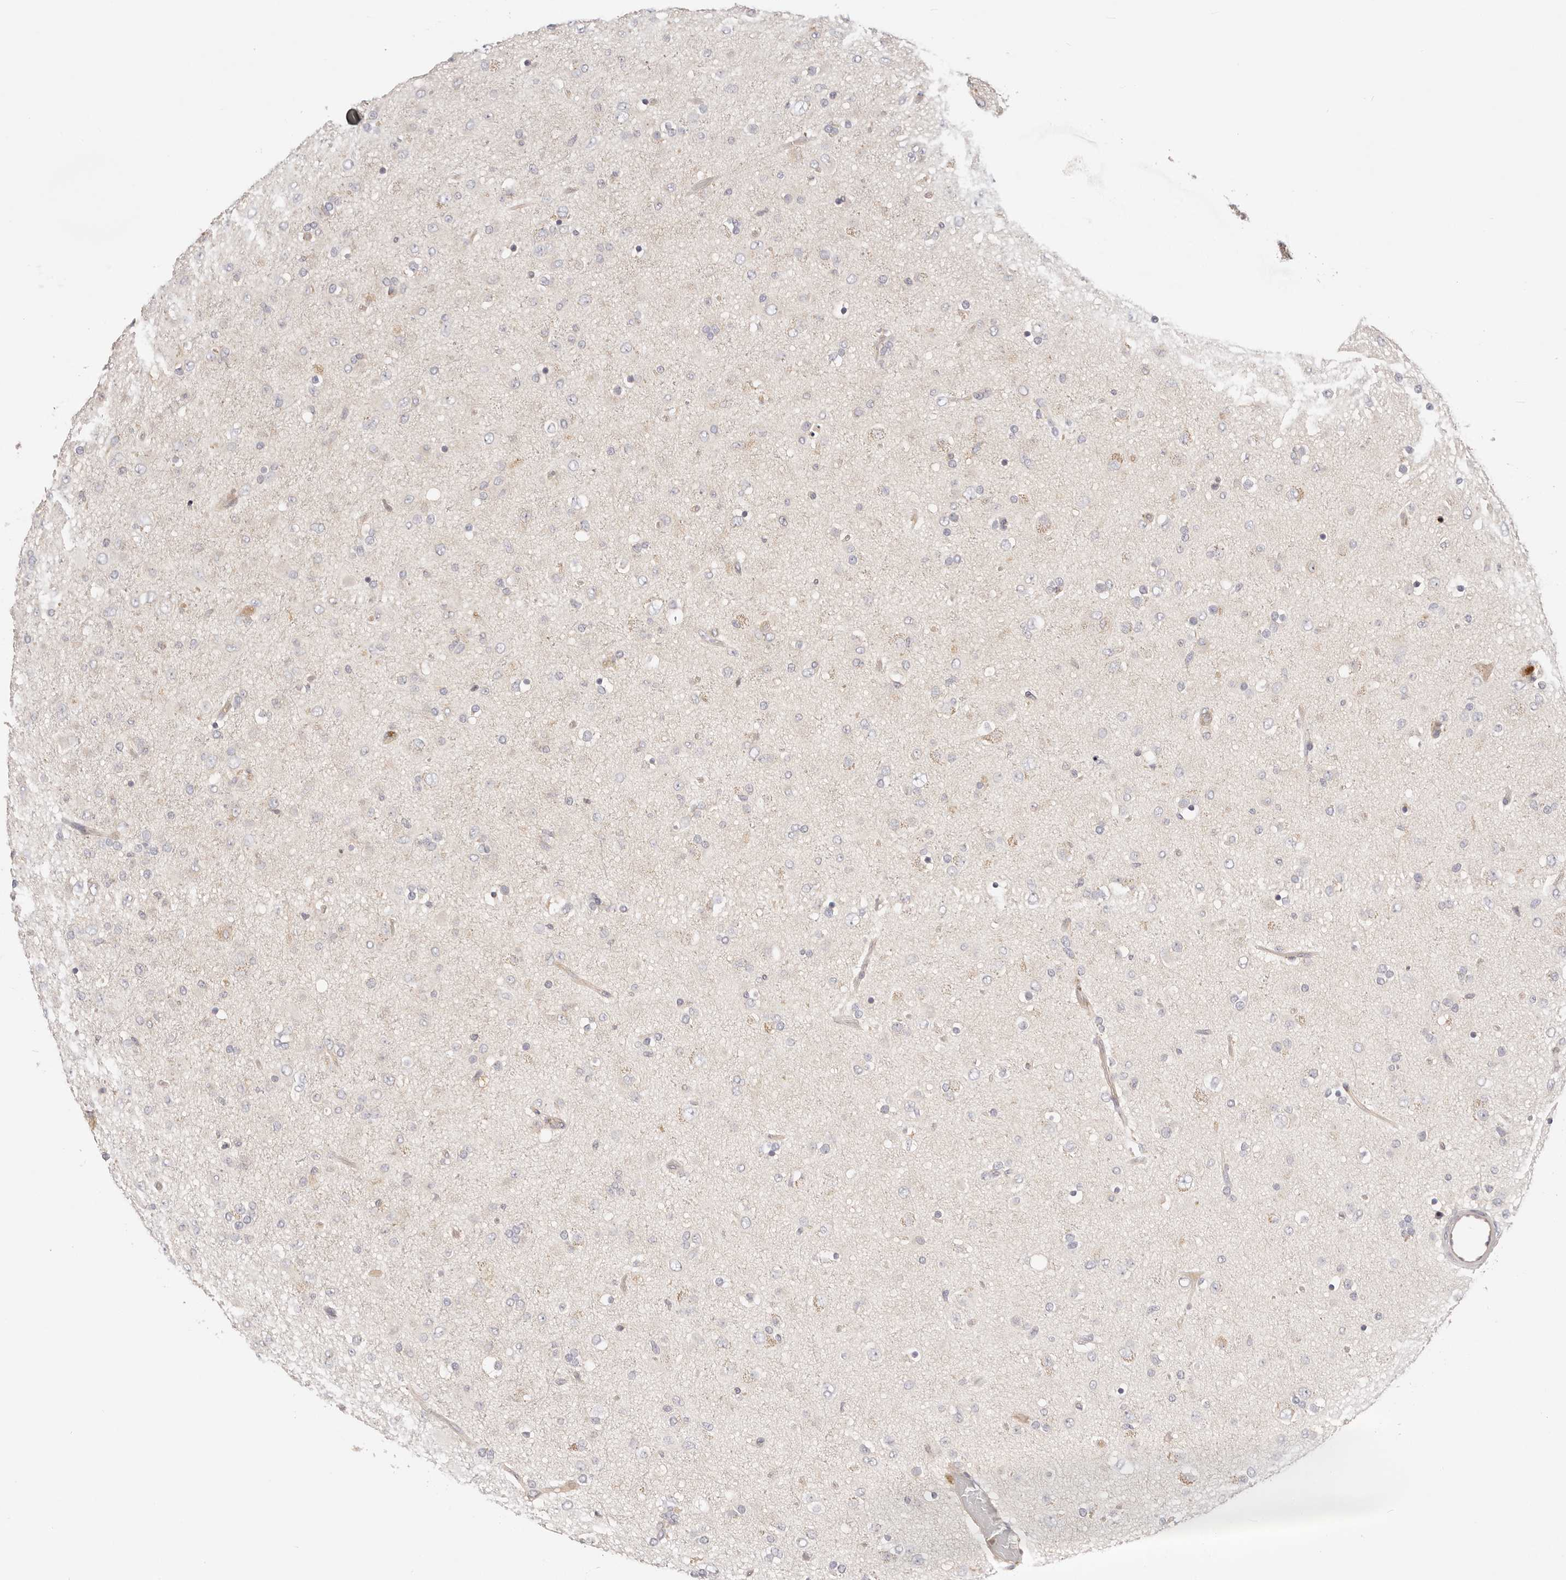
{"staining": {"intensity": "weak", "quantity": "<25%", "location": "cytoplasmic/membranous"}, "tissue": "glioma", "cell_type": "Tumor cells", "image_type": "cancer", "snomed": [{"axis": "morphology", "description": "Glioma, malignant, Low grade"}, {"axis": "topography", "description": "Brain"}], "caption": "This micrograph is of glioma stained with immunohistochemistry (IHC) to label a protein in brown with the nuclei are counter-stained blue. There is no expression in tumor cells.", "gene": "KCMF1", "patient": {"sex": "male", "age": 65}}